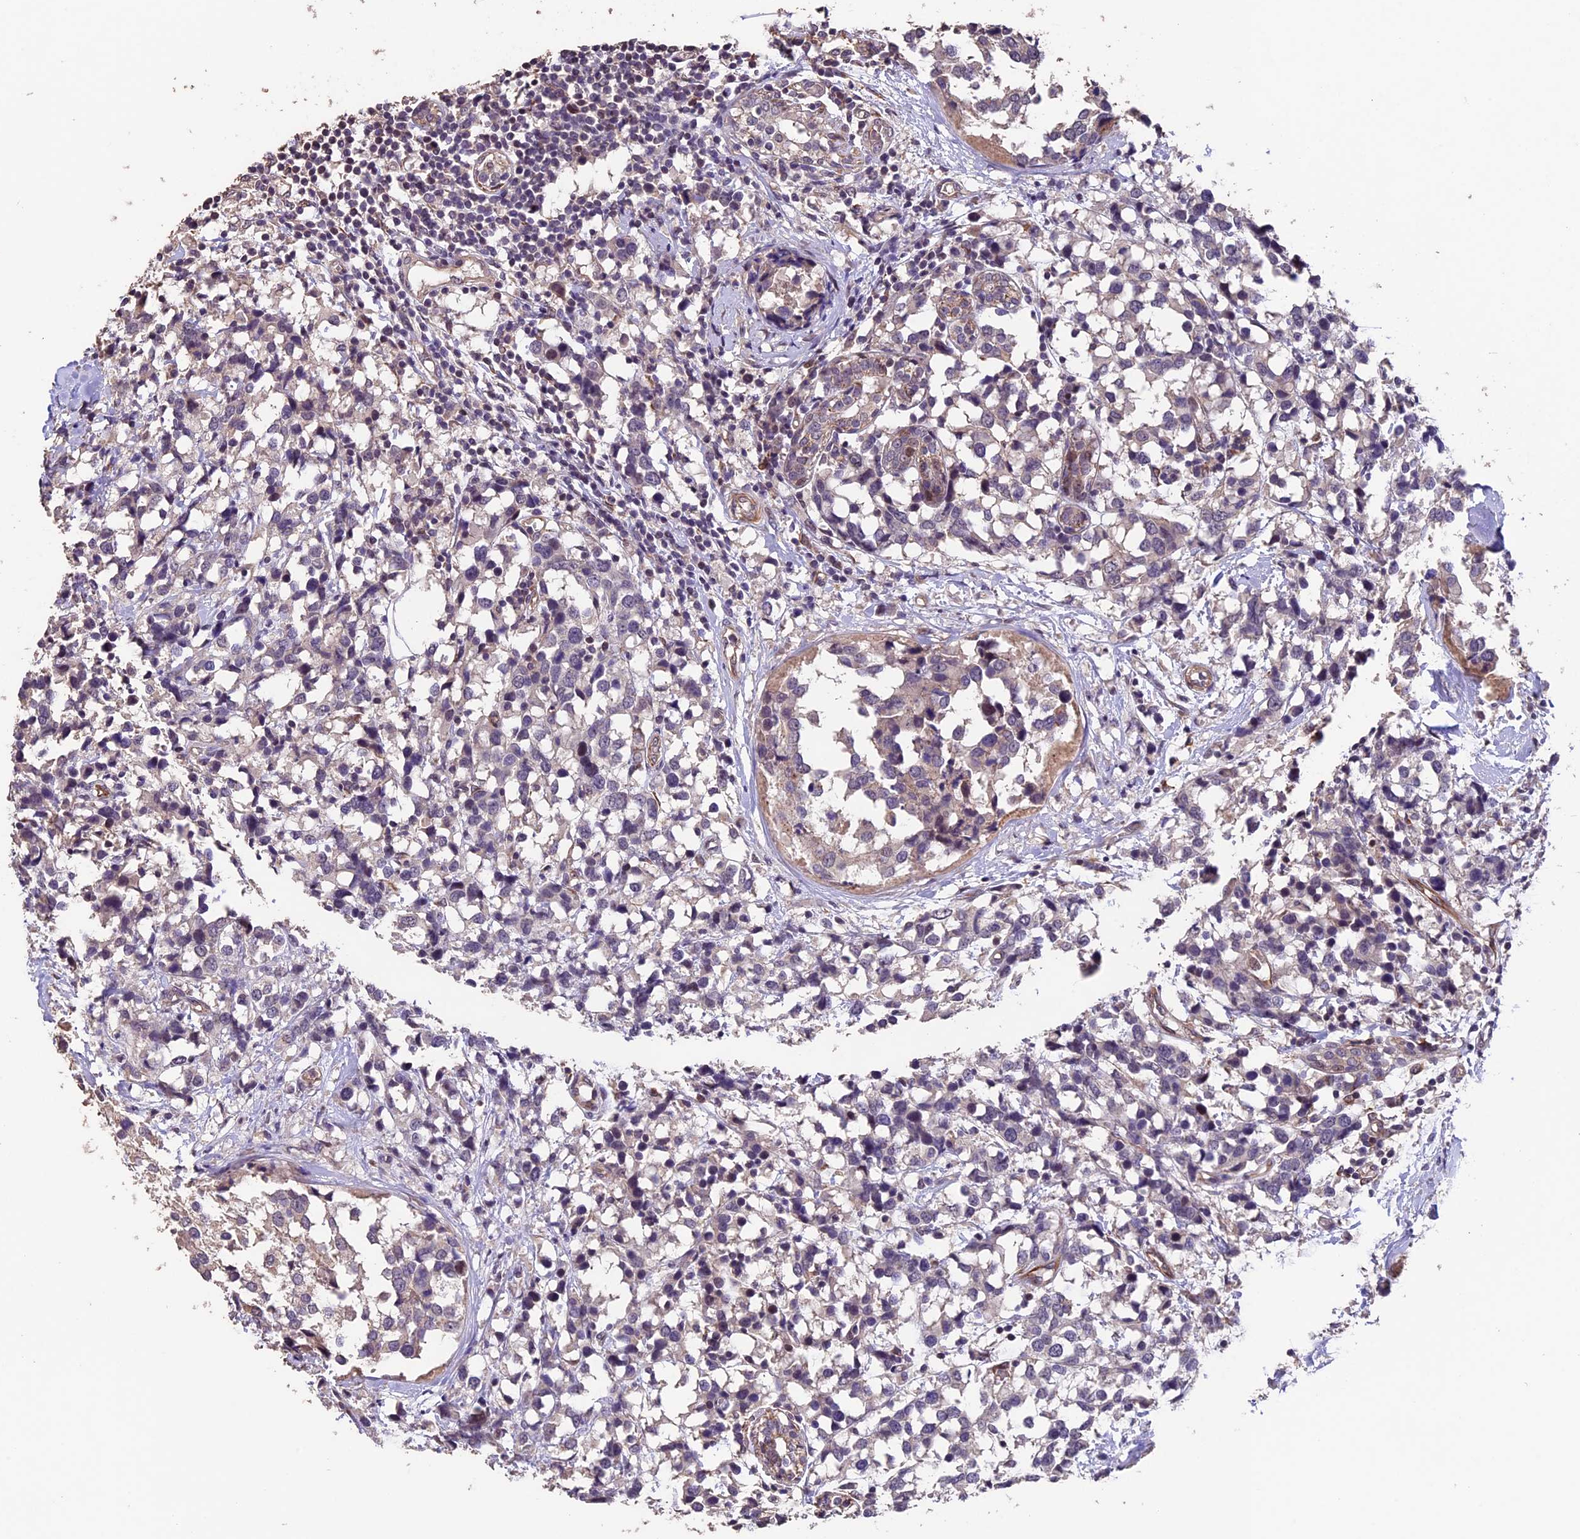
{"staining": {"intensity": "negative", "quantity": "none", "location": "none"}, "tissue": "breast cancer", "cell_type": "Tumor cells", "image_type": "cancer", "snomed": [{"axis": "morphology", "description": "Lobular carcinoma"}, {"axis": "topography", "description": "Breast"}], "caption": "An IHC histopathology image of breast cancer is shown. There is no staining in tumor cells of breast cancer.", "gene": "GNB5", "patient": {"sex": "female", "age": 59}}